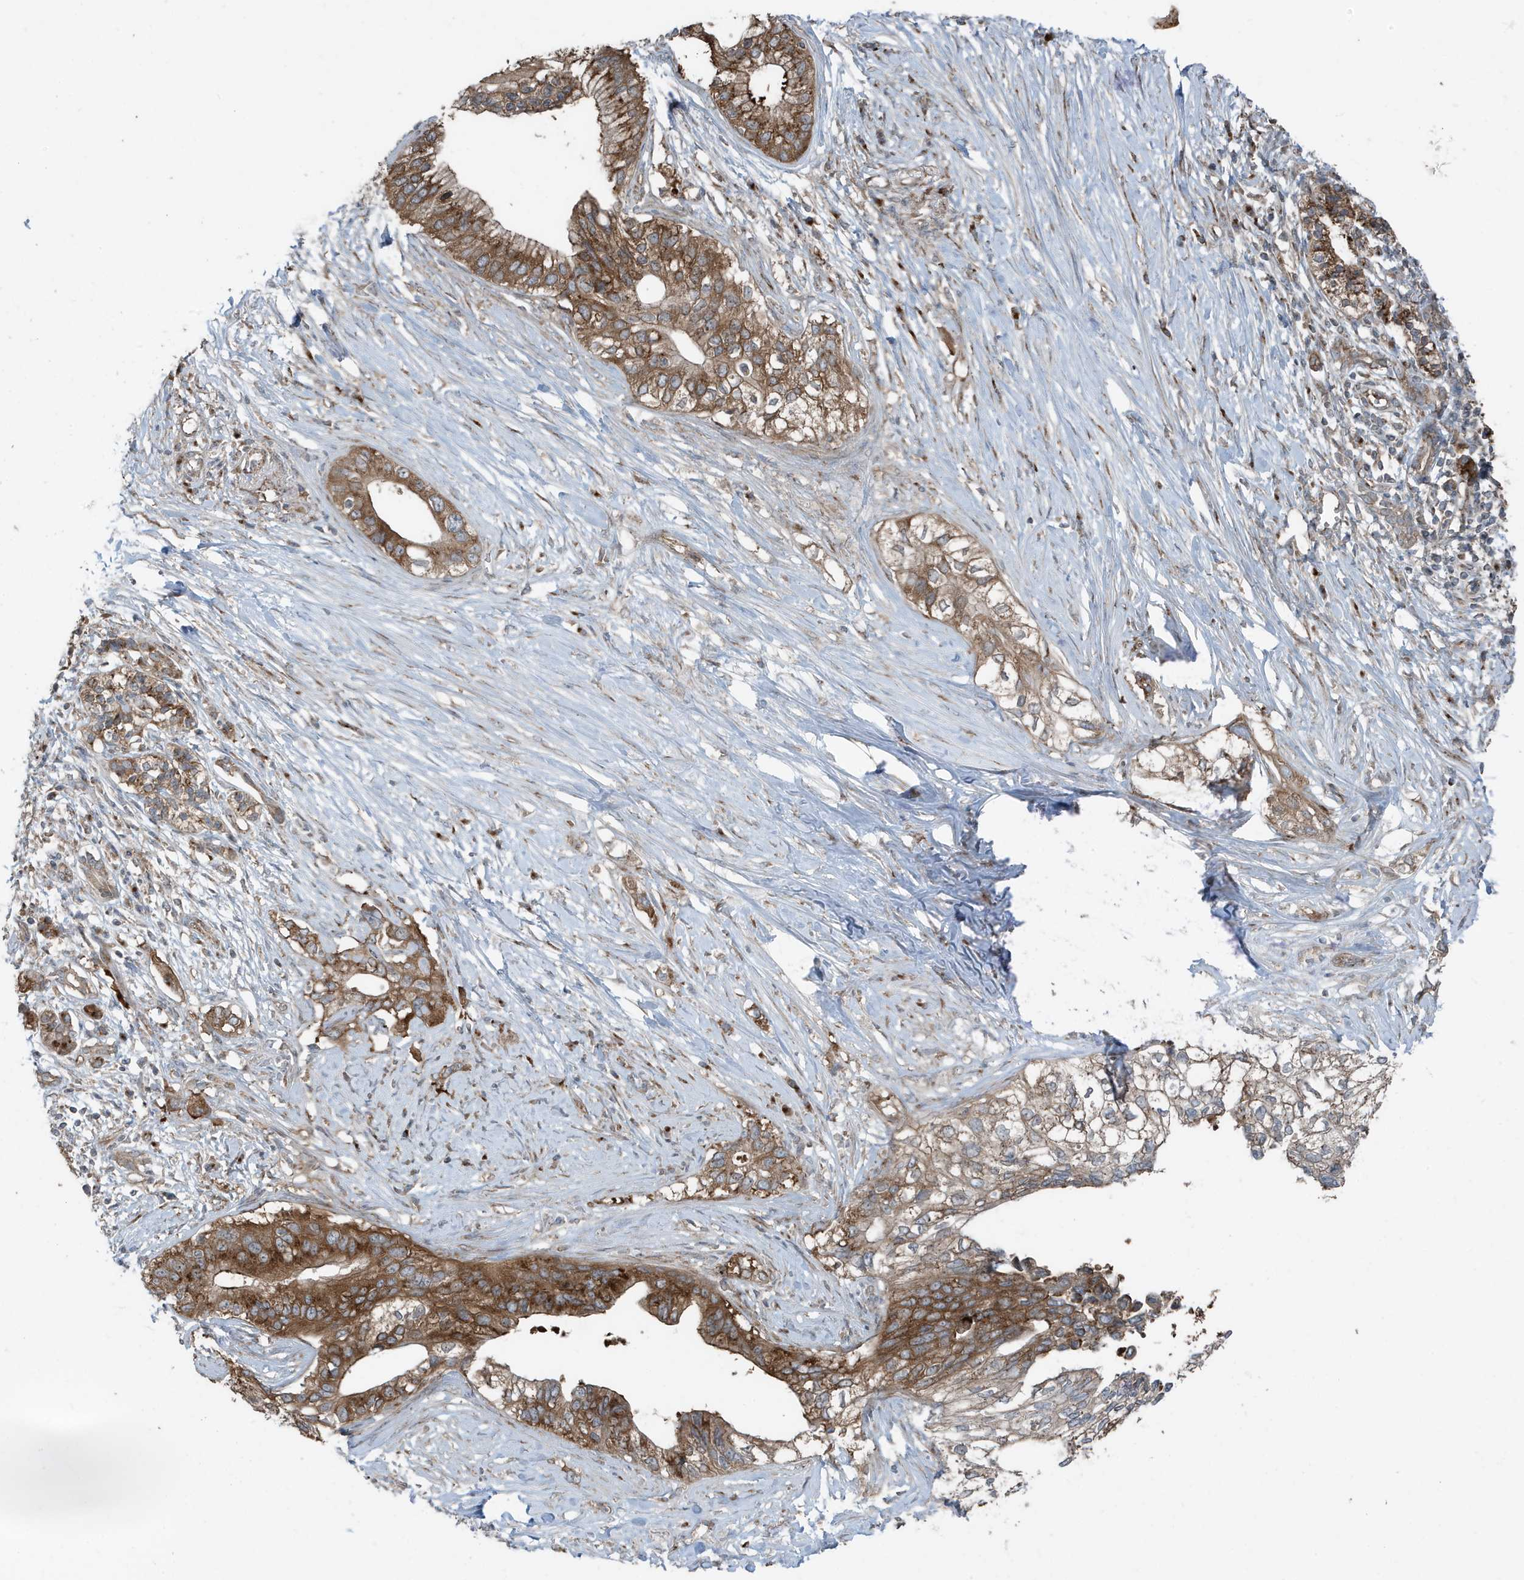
{"staining": {"intensity": "moderate", "quantity": ">75%", "location": "cytoplasmic/membranous"}, "tissue": "pancreatic cancer", "cell_type": "Tumor cells", "image_type": "cancer", "snomed": [{"axis": "morphology", "description": "Normal tissue, NOS"}, {"axis": "morphology", "description": "Adenocarcinoma, NOS"}, {"axis": "topography", "description": "Pancreas"}, {"axis": "topography", "description": "Peripheral nerve tissue"}], "caption": "Adenocarcinoma (pancreatic) stained for a protein (brown) reveals moderate cytoplasmic/membranous positive expression in approximately >75% of tumor cells.", "gene": "GOLGA4", "patient": {"sex": "male", "age": 59}}